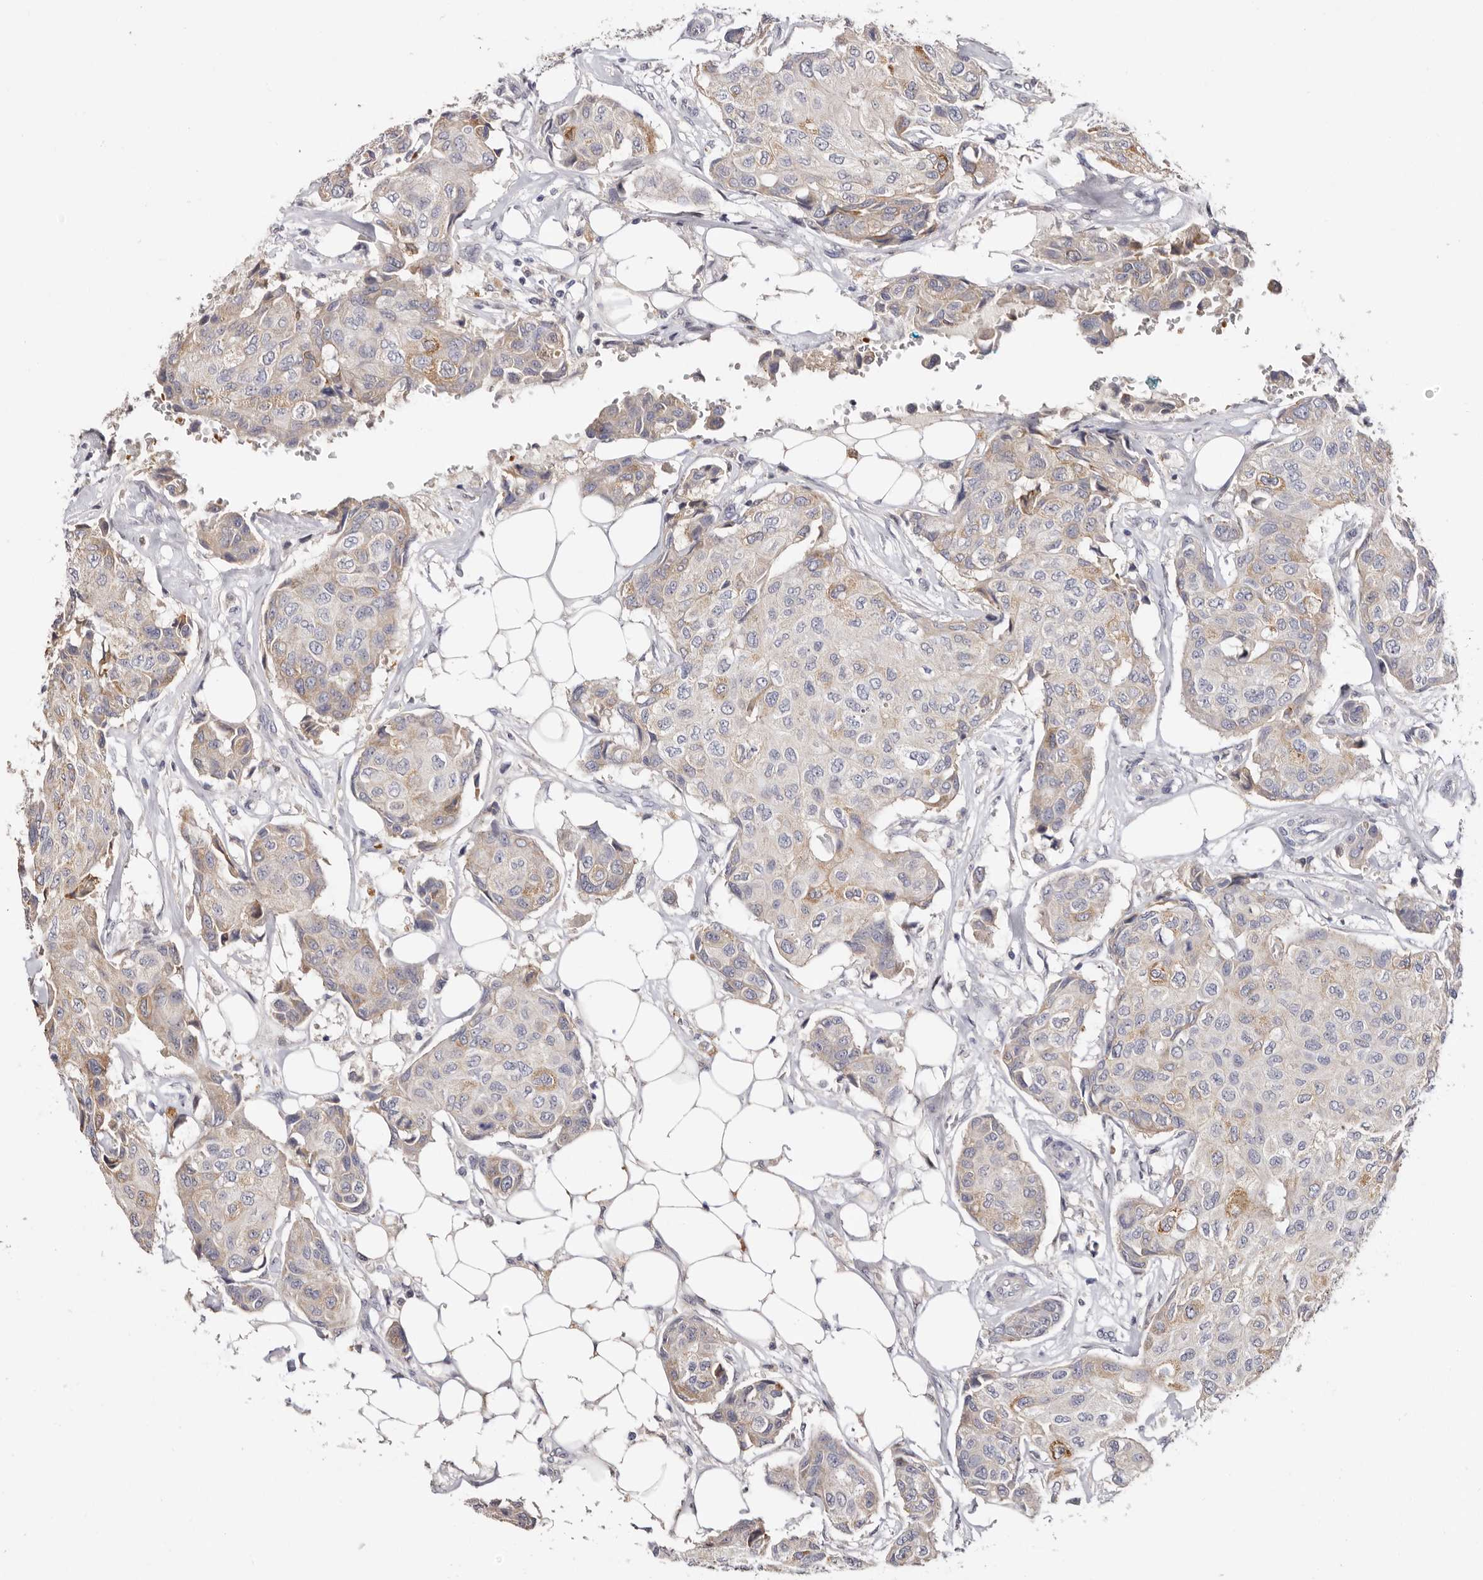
{"staining": {"intensity": "moderate", "quantity": "<25%", "location": "cytoplasmic/membranous"}, "tissue": "breast cancer", "cell_type": "Tumor cells", "image_type": "cancer", "snomed": [{"axis": "morphology", "description": "Duct carcinoma"}, {"axis": "topography", "description": "Breast"}], "caption": "This is a histology image of immunohistochemistry staining of breast infiltrating ductal carcinoma, which shows moderate staining in the cytoplasmic/membranous of tumor cells.", "gene": "LMLN", "patient": {"sex": "female", "age": 80}}